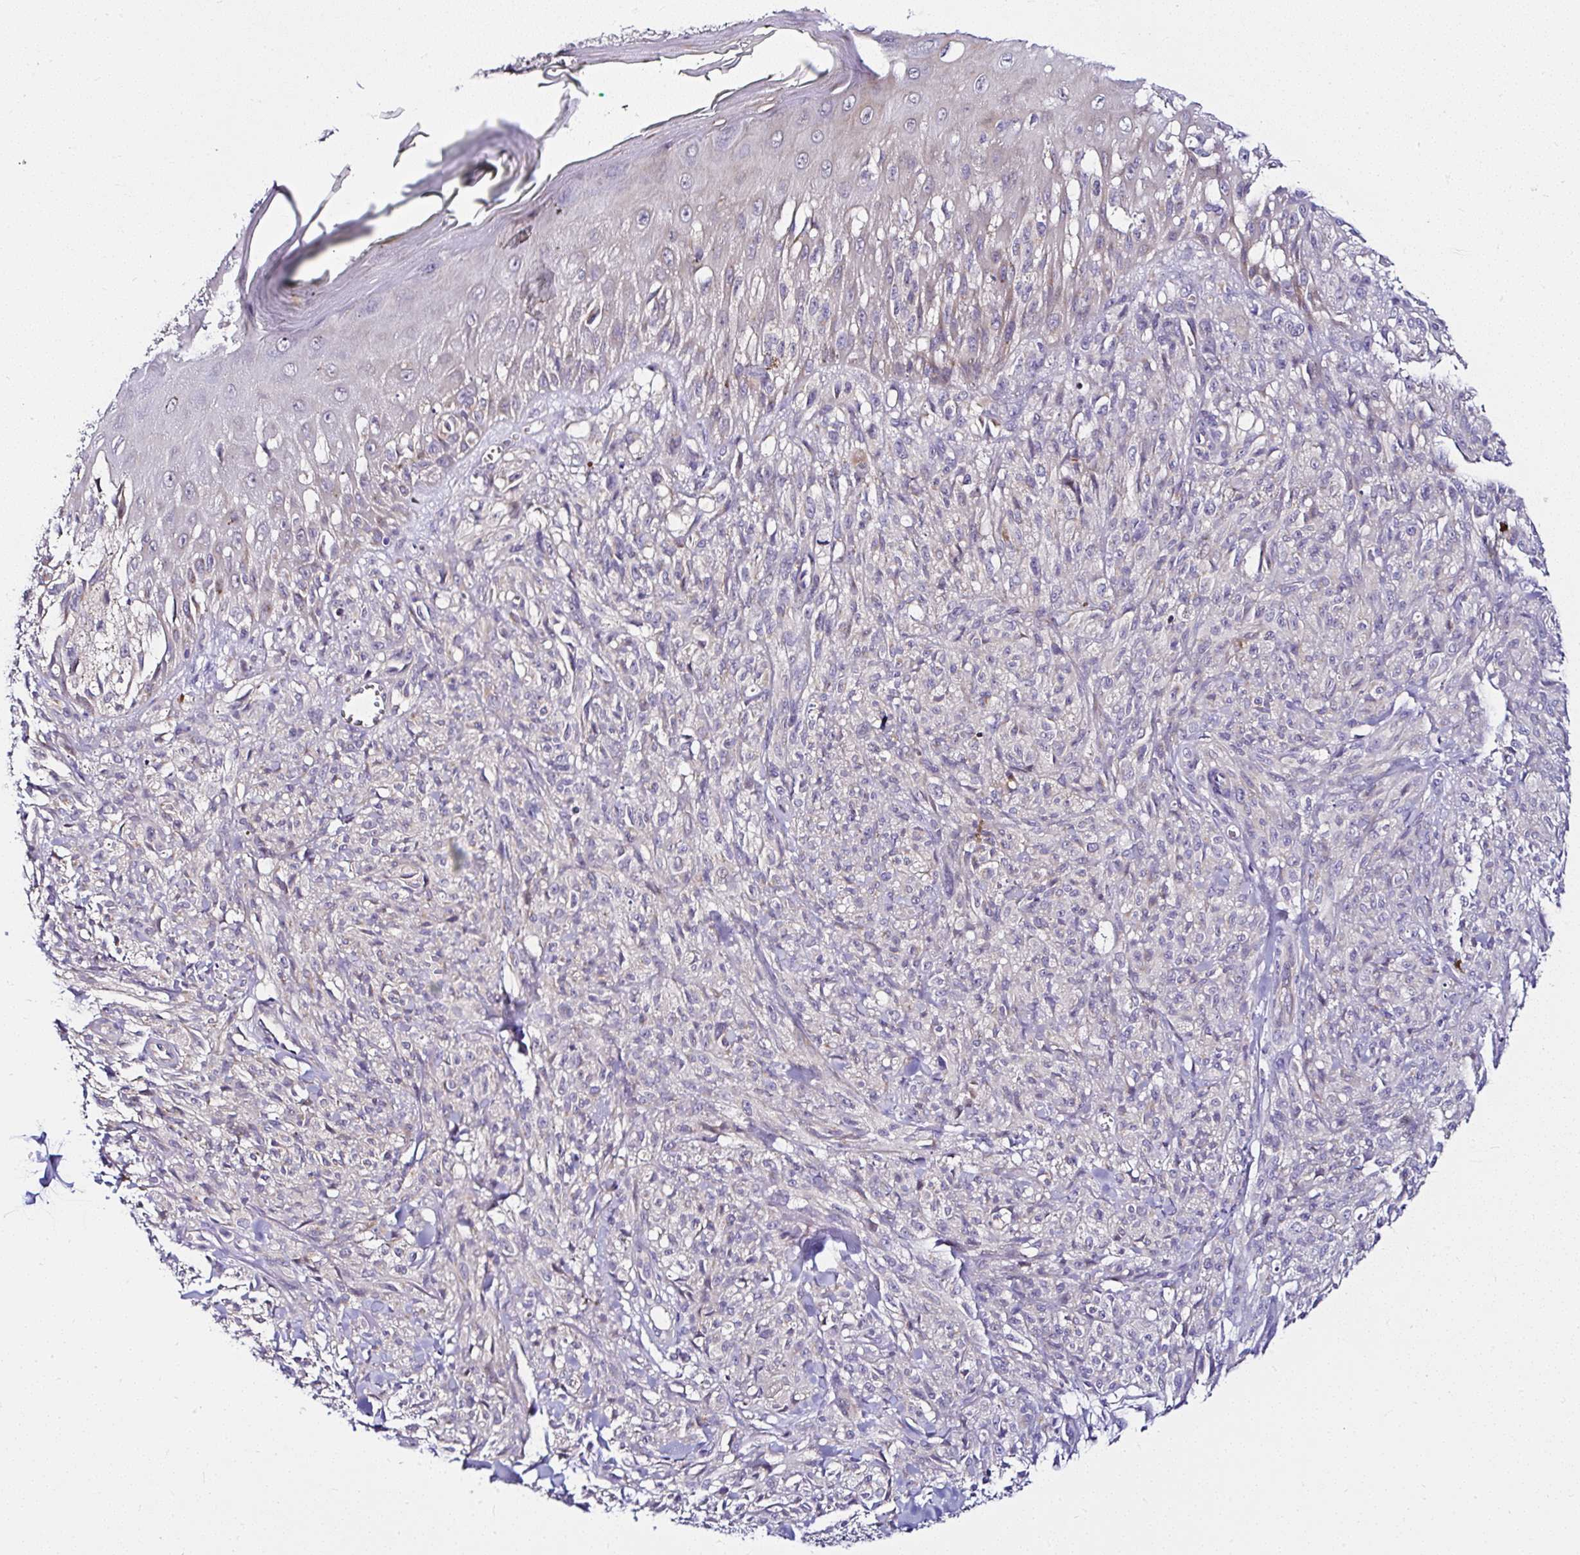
{"staining": {"intensity": "negative", "quantity": "none", "location": "none"}, "tissue": "melanoma", "cell_type": "Tumor cells", "image_type": "cancer", "snomed": [{"axis": "morphology", "description": "Malignant melanoma, NOS"}, {"axis": "topography", "description": "Skin of upper arm"}], "caption": "This is an IHC micrograph of human malignant melanoma. There is no positivity in tumor cells.", "gene": "DEPDC5", "patient": {"sex": "female", "age": 65}}